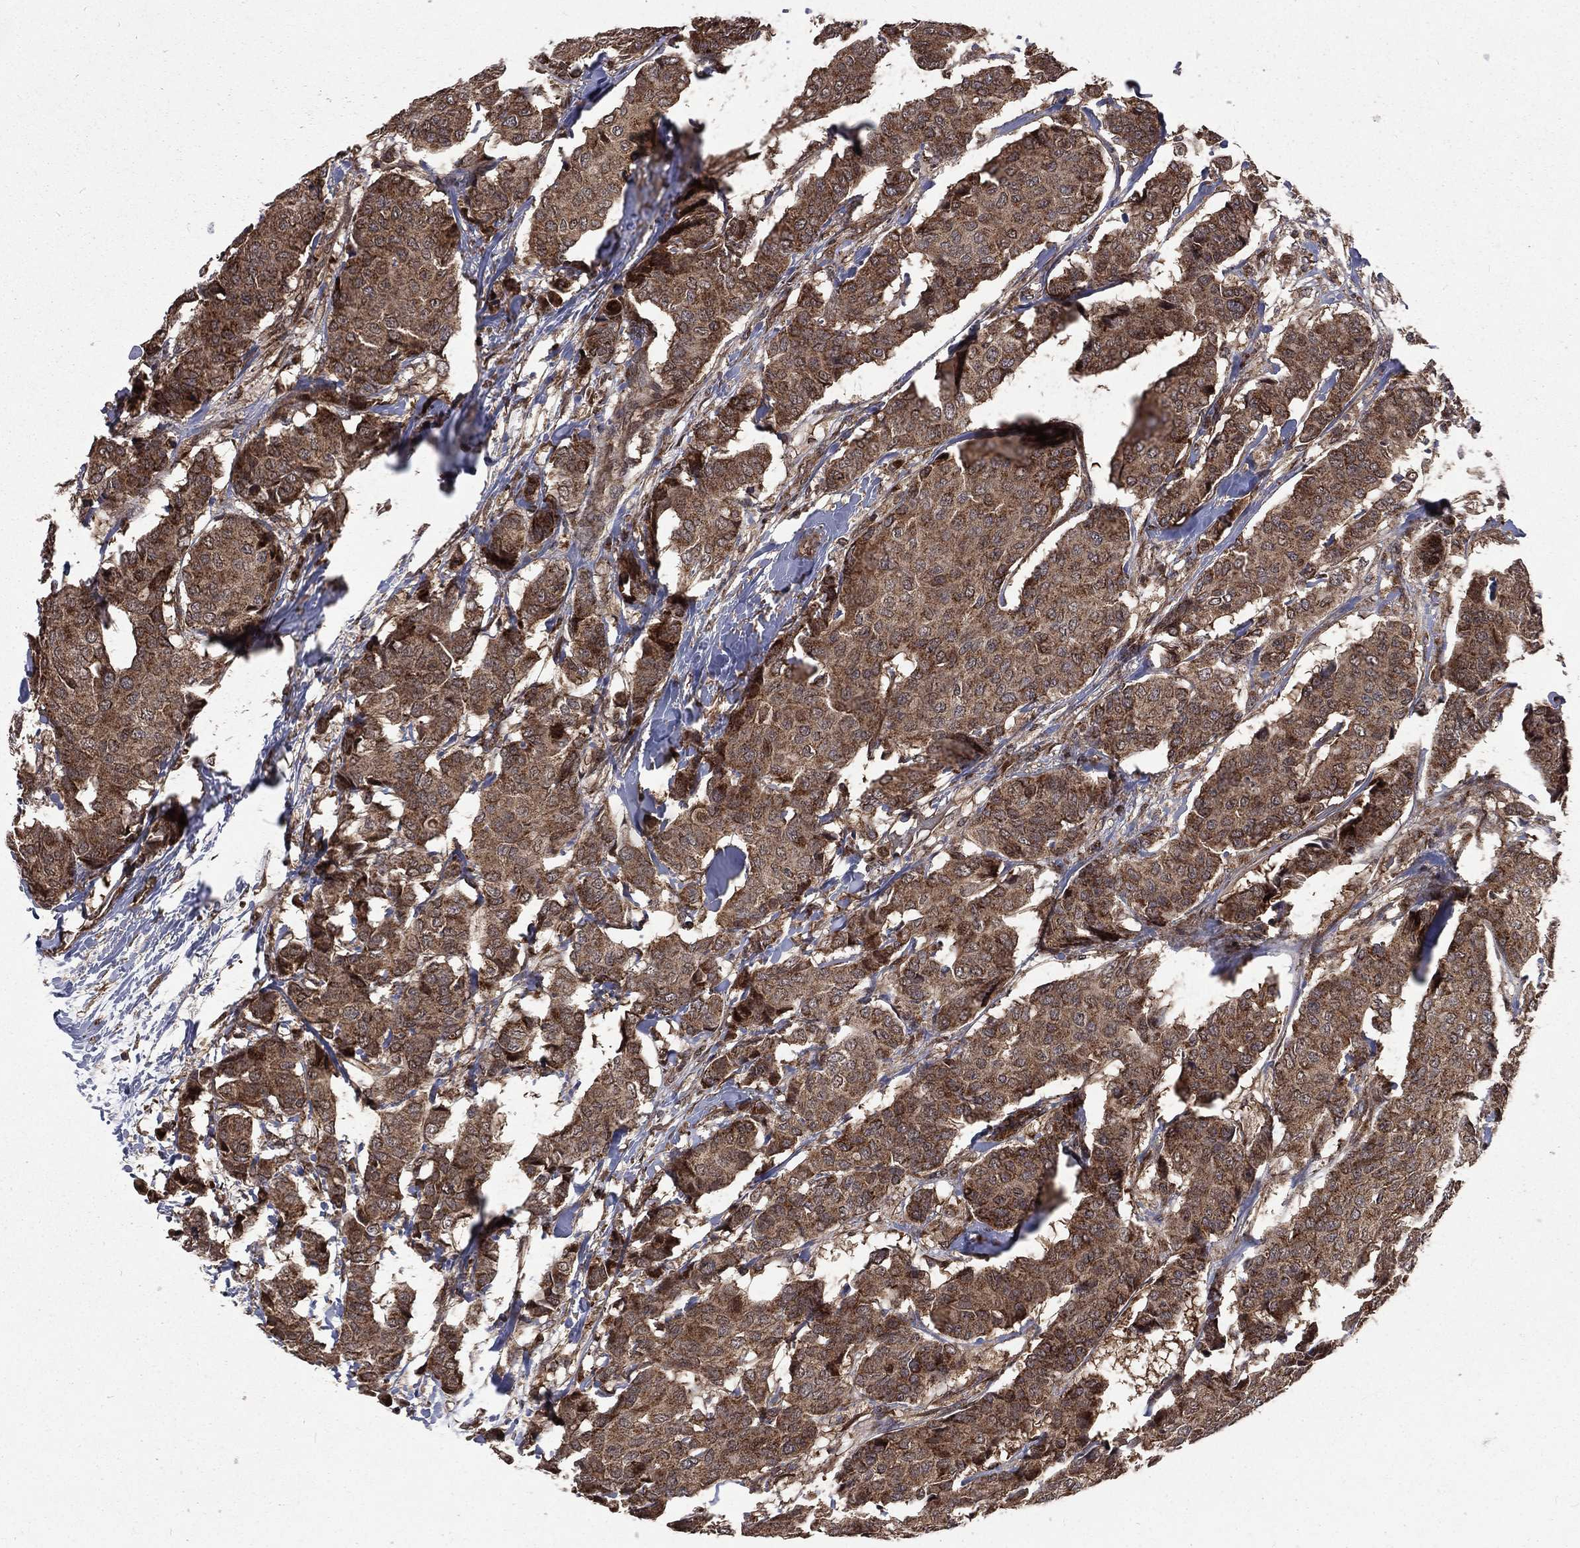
{"staining": {"intensity": "moderate", "quantity": ">75%", "location": "cytoplasmic/membranous"}, "tissue": "breast cancer", "cell_type": "Tumor cells", "image_type": "cancer", "snomed": [{"axis": "morphology", "description": "Duct carcinoma"}, {"axis": "topography", "description": "Breast"}], "caption": "Moderate cytoplasmic/membranous protein positivity is seen in approximately >75% of tumor cells in breast cancer (invasive ductal carcinoma).", "gene": "LENG8", "patient": {"sex": "female", "age": 75}}